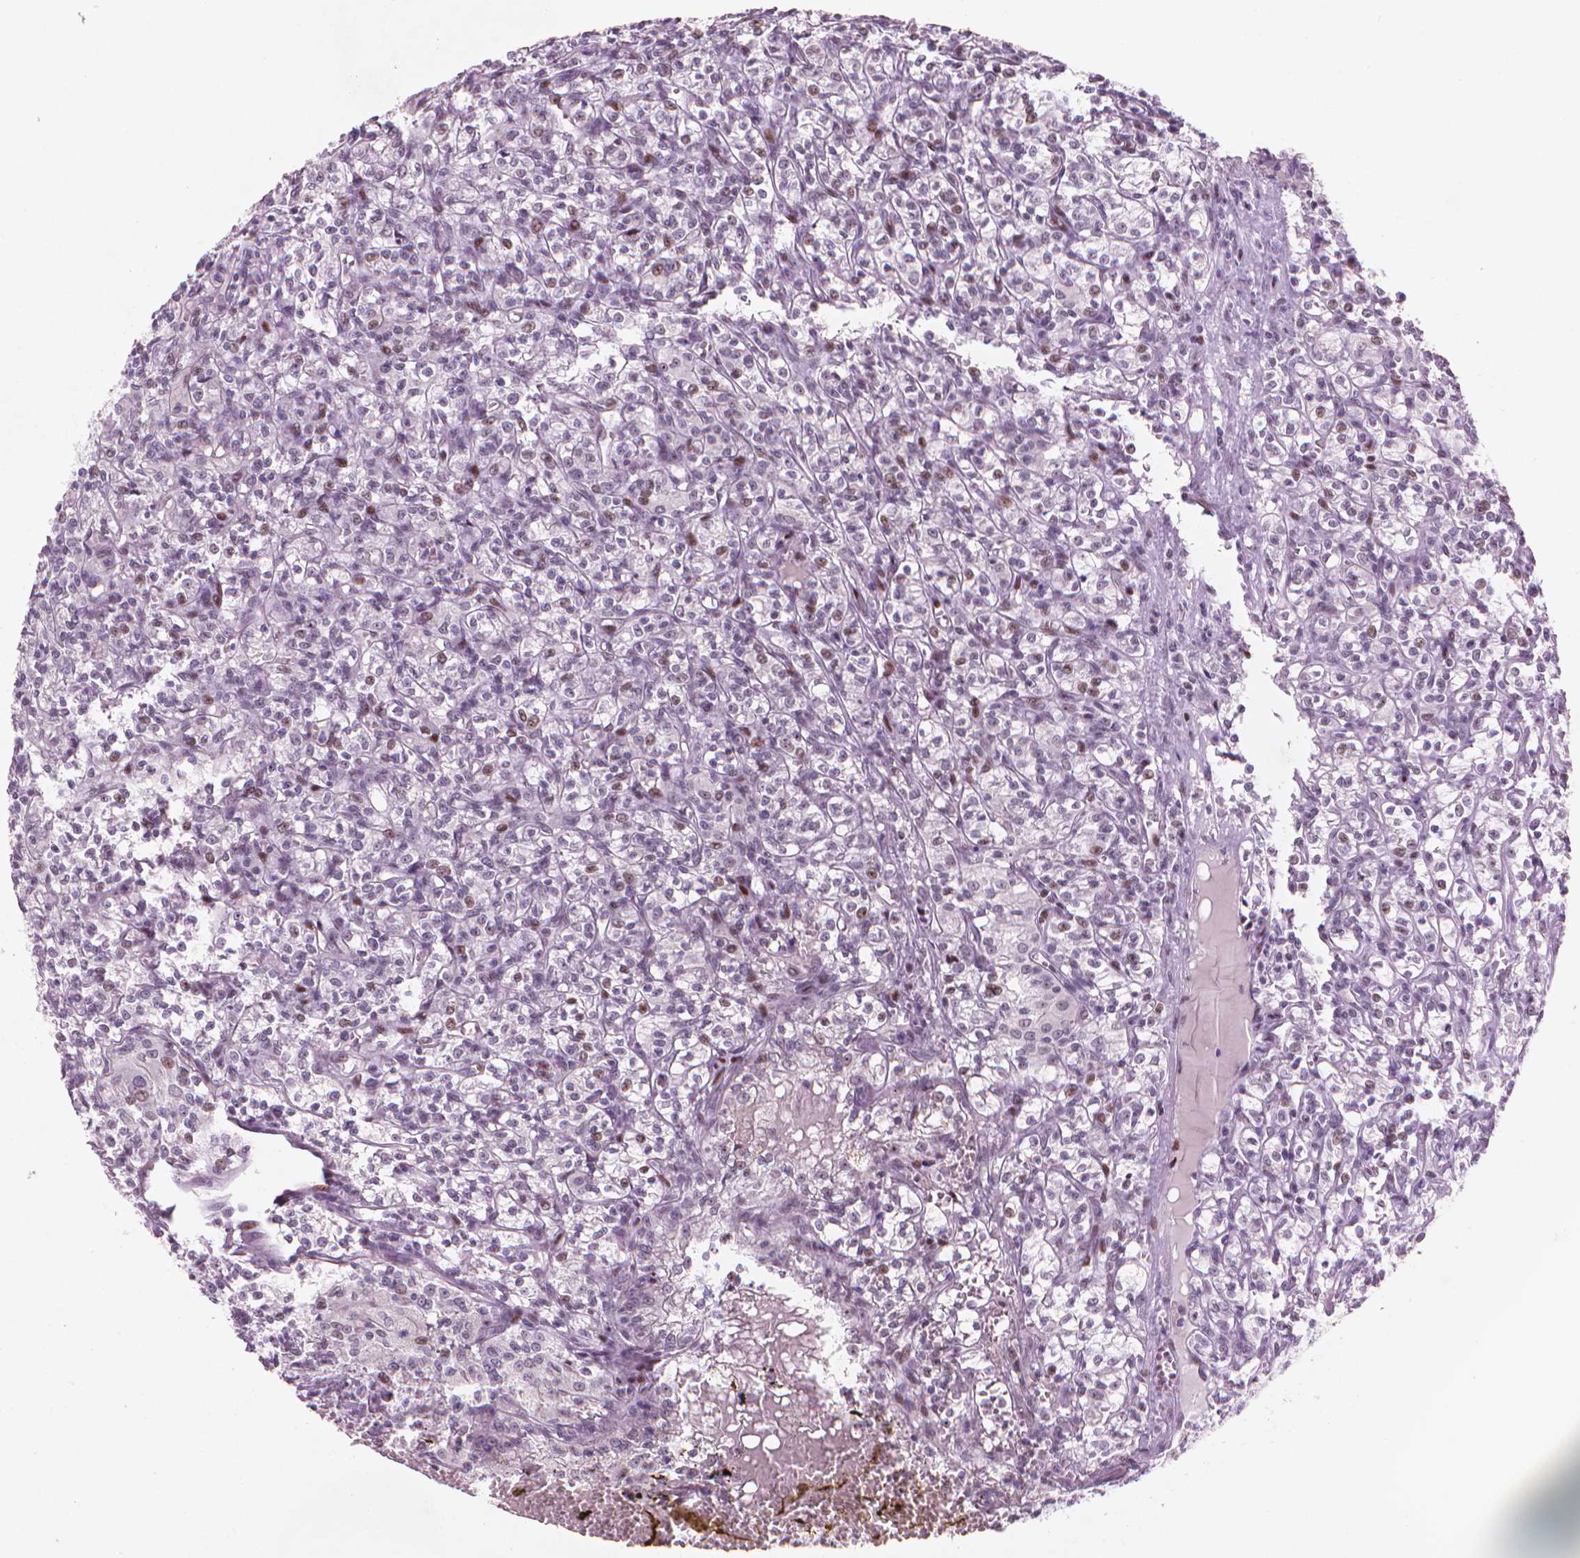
{"staining": {"intensity": "weak", "quantity": "<25%", "location": "nuclear"}, "tissue": "renal cancer", "cell_type": "Tumor cells", "image_type": "cancer", "snomed": [{"axis": "morphology", "description": "Adenocarcinoma, NOS"}, {"axis": "topography", "description": "Kidney"}], "caption": "IHC histopathology image of human renal cancer stained for a protein (brown), which displays no staining in tumor cells. (Brightfield microscopy of DAB immunohistochemistry at high magnification).", "gene": "HES7", "patient": {"sex": "male", "age": 36}}